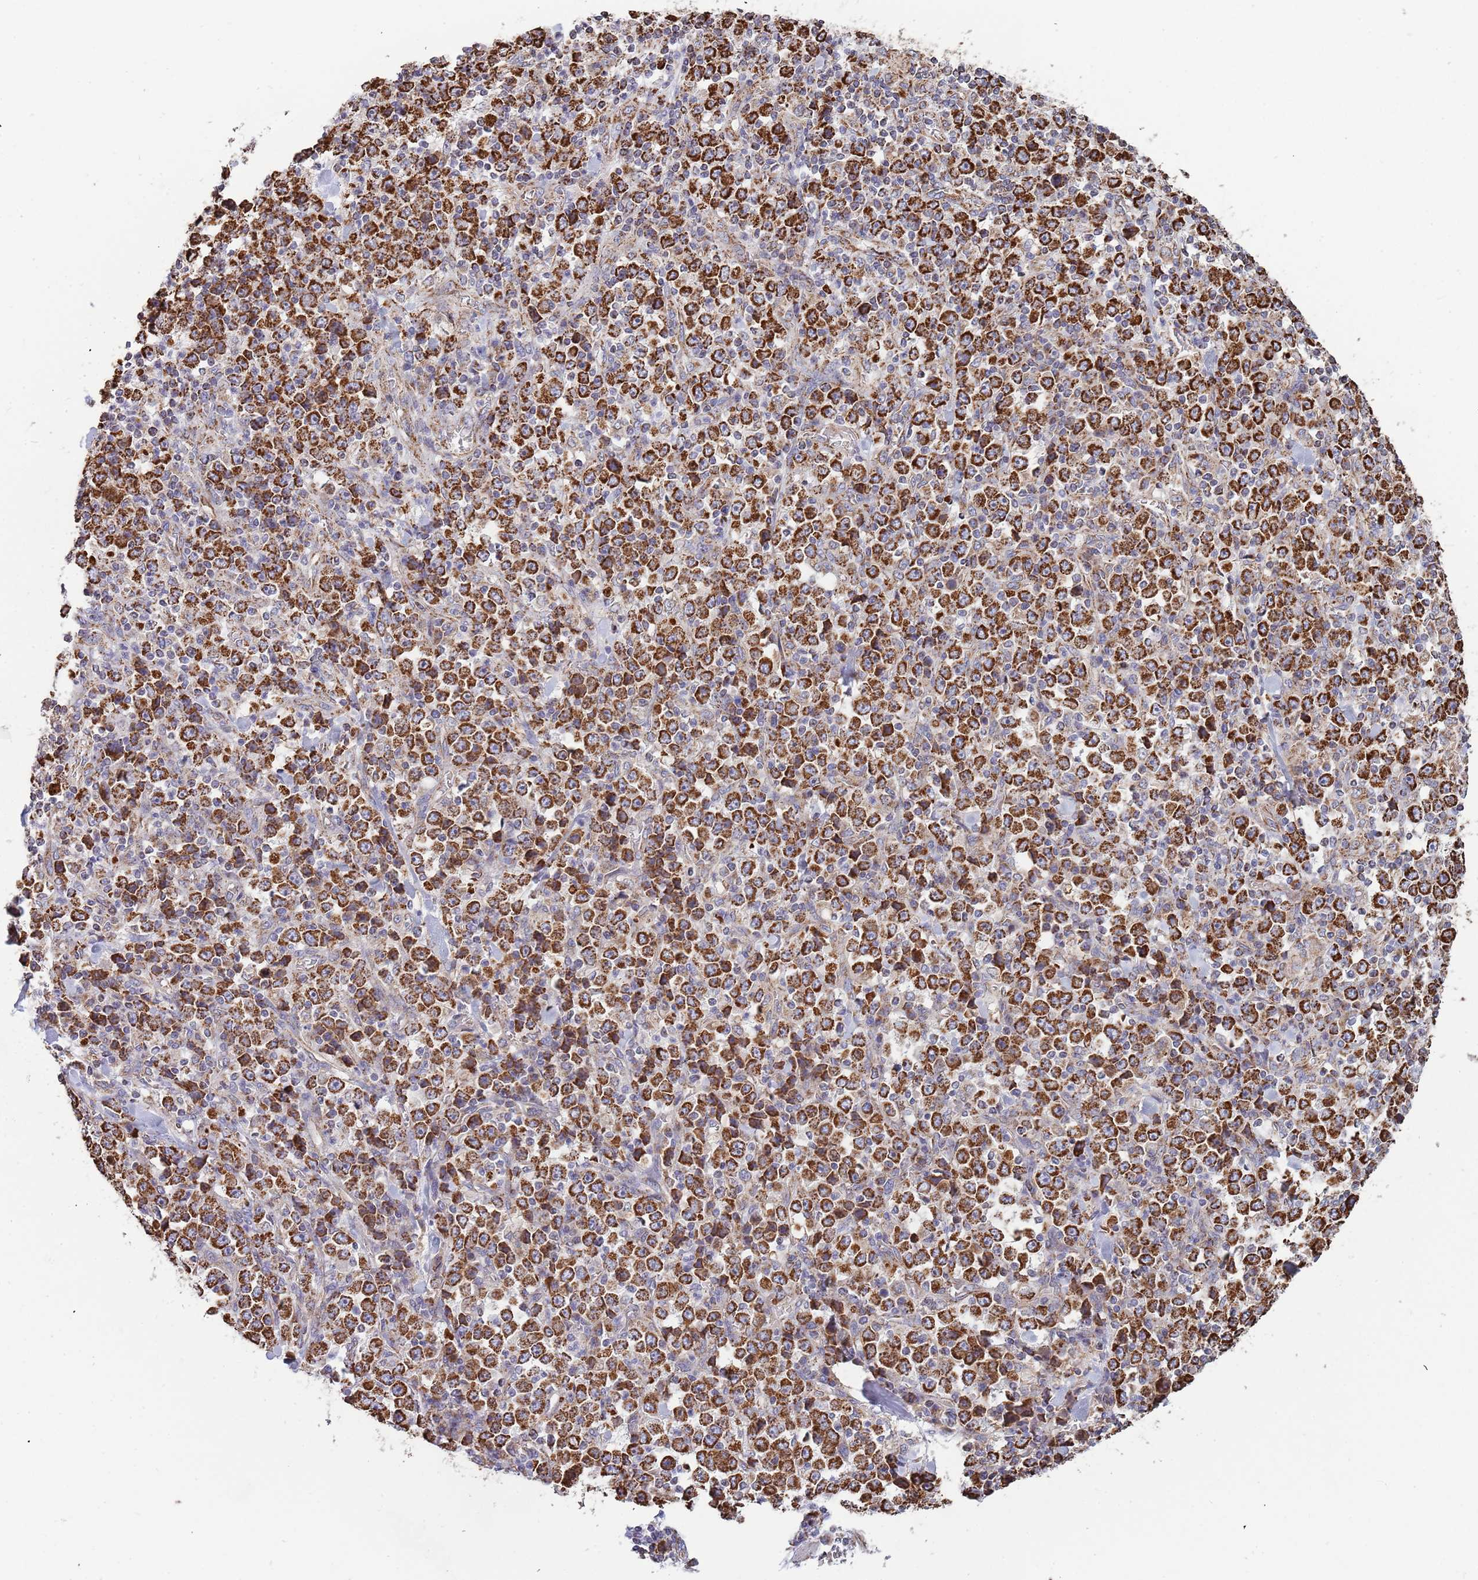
{"staining": {"intensity": "strong", "quantity": ">75%", "location": "cytoplasmic/membranous"}, "tissue": "stomach cancer", "cell_type": "Tumor cells", "image_type": "cancer", "snomed": [{"axis": "morphology", "description": "Normal tissue, NOS"}, {"axis": "morphology", "description": "Adenocarcinoma, NOS"}, {"axis": "topography", "description": "Stomach, upper"}, {"axis": "topography", "description": "Stomach"}], "caption": "Adenocarcinoma (stomach) was stained to show a protein in brown. There is high levels of strong cytoplasmic/membranous positivity in approximately >75% of tumor cells.", "gene": "VPS16", "patient": {"sex": "male", "age": 59}}